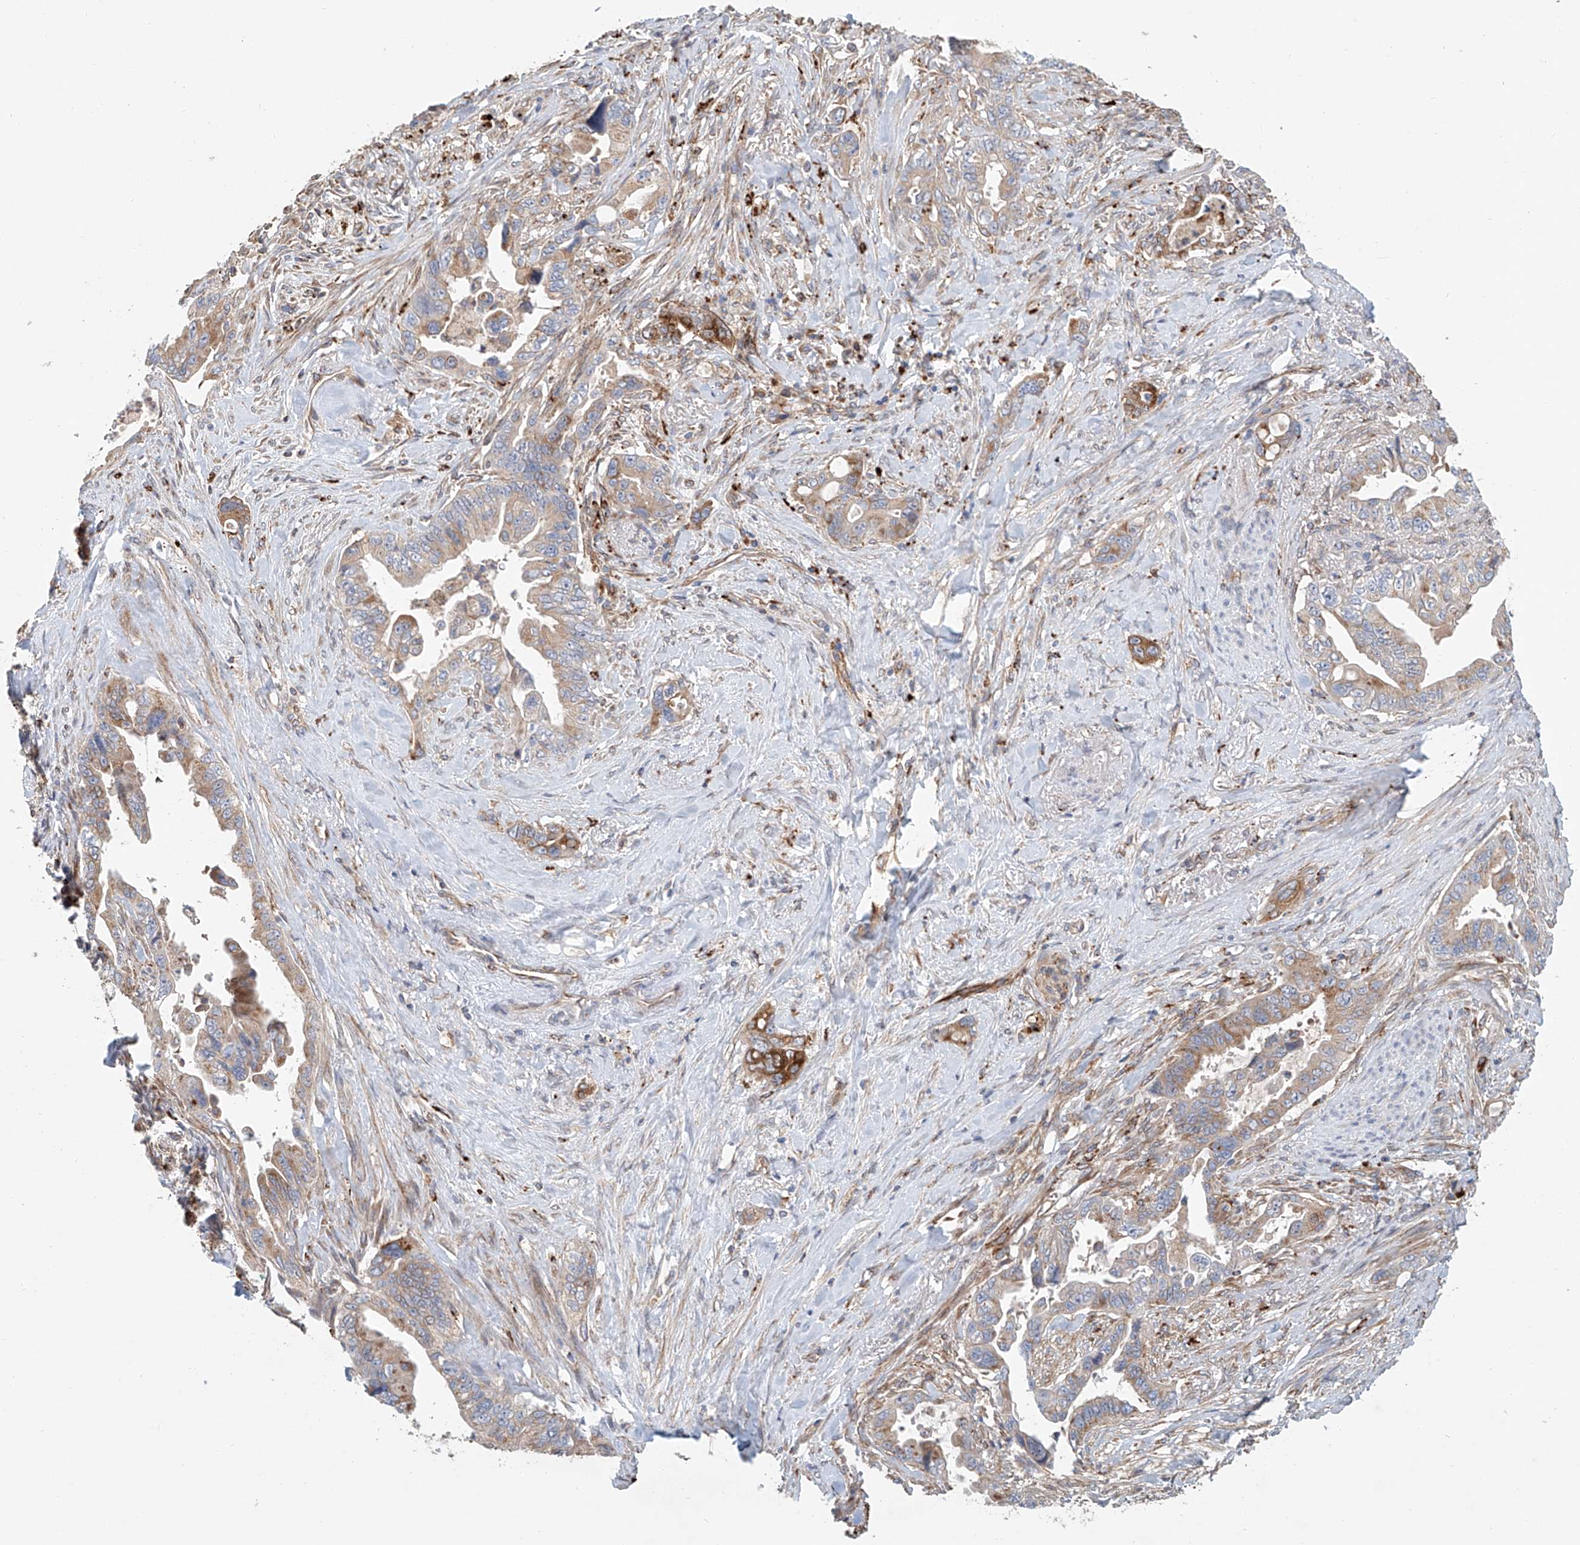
{"staining": {"intensity": "moderate", "quantity": "25%-75%", "location": "cytoplasmic/membranous"}, "tissue": "pancreatic cancer", "cell_type": "Tumor cells", "image_type": "cancer", "snomed": [{"axis": "morphology", "description": "Adenocarcinoma, NOS"}, {"axis": "topography", "description": "Pancreas"}], "caption": "There is medium levels of moderate cytoplasmic/membranous positivity in tumor cells of pancreatic cancer, as demonstrated by immunohistochemical staining (brown color).", "gene": "HGSNAT", "patient": {"sex": "male", "age": 70}}